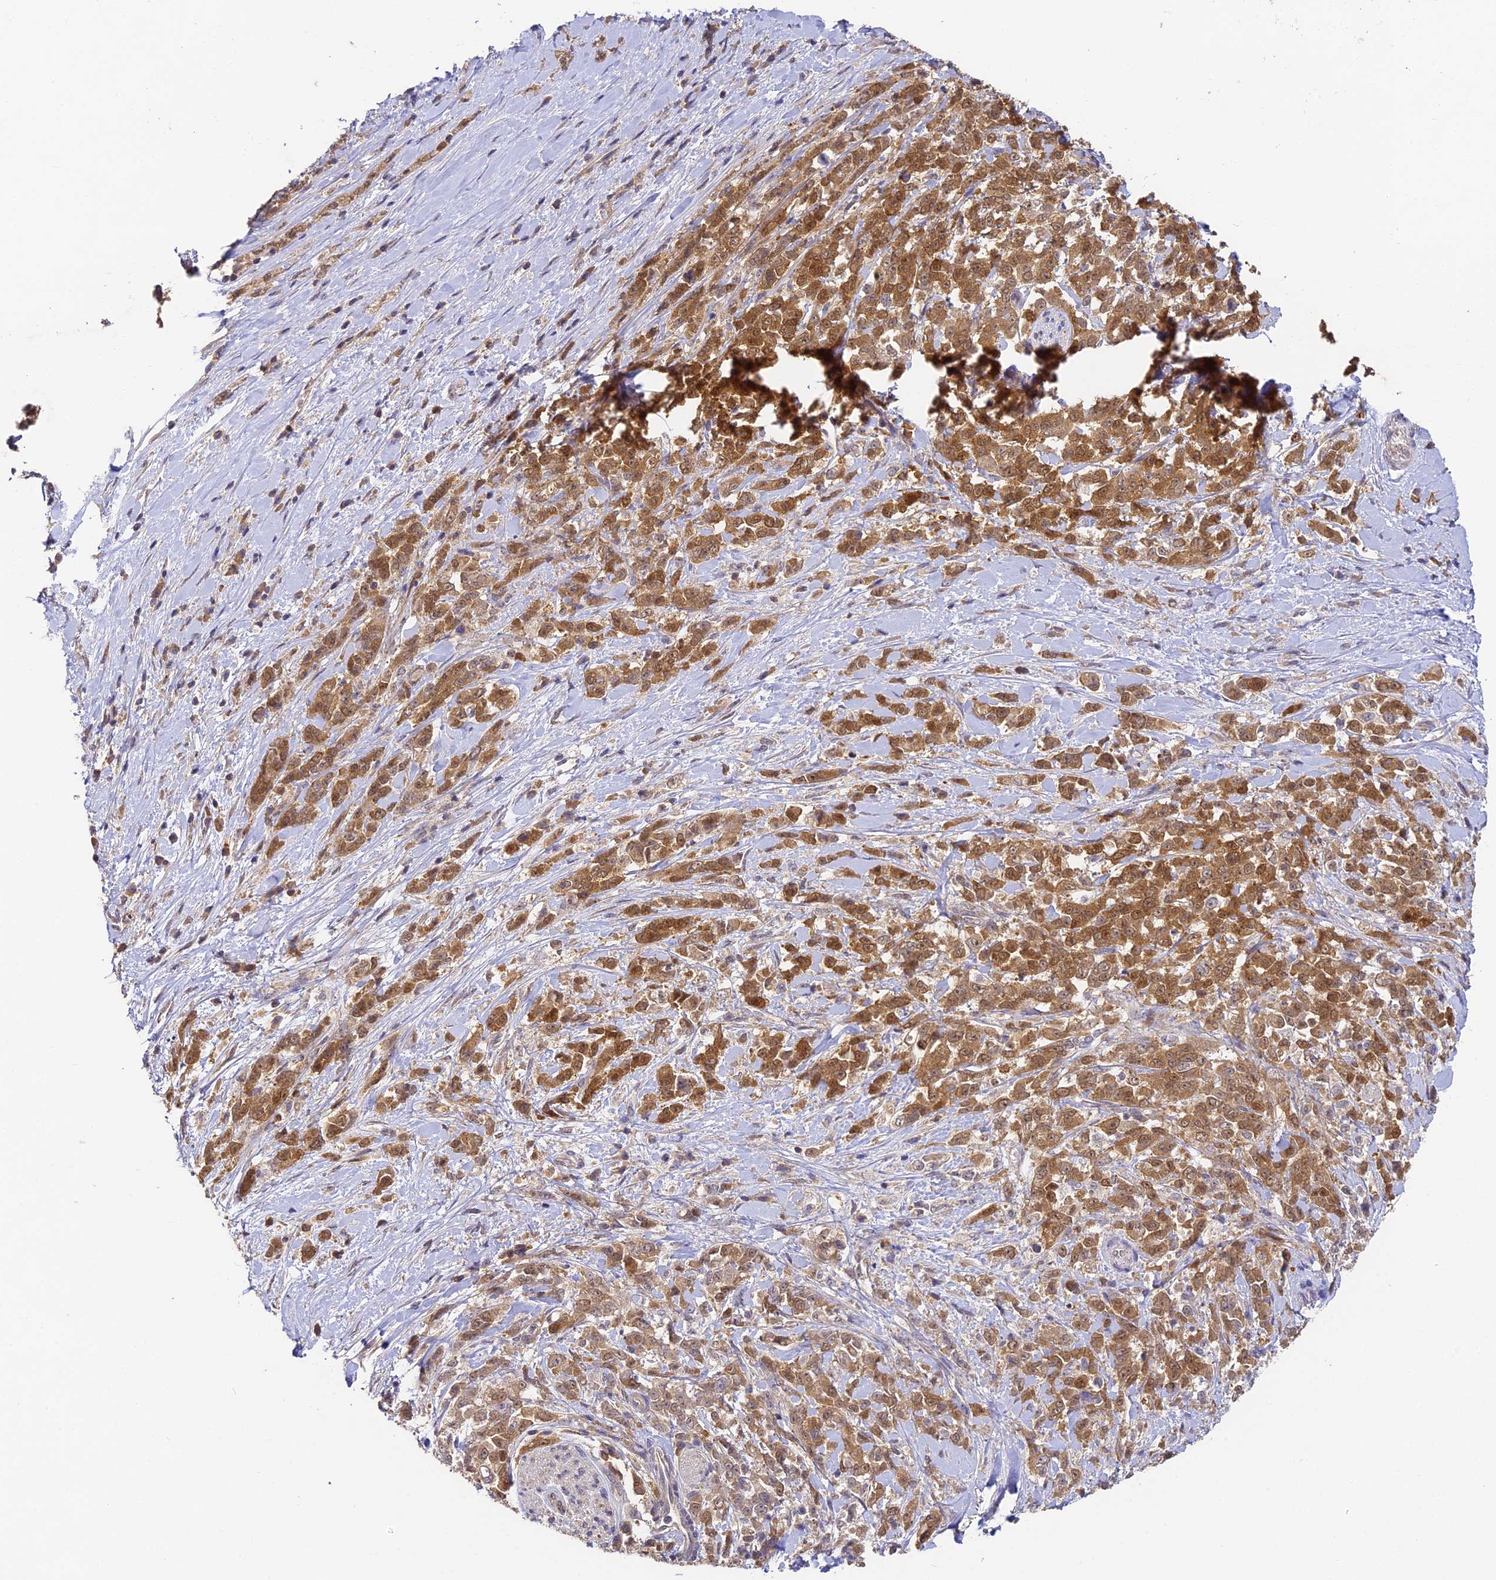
{"staining": {"intensity": "moderate", "quantity": ">75%", "location": "cytoplasmic/membranous"}, "tissue": "pancreatic cancer", "cell_type": "Tumor cells", "image_type": "cancer", "snomed": [{"axis": "morphology", "description": "Normal tissue, NOS"}, {"axis": "morphology", "description": "Adenocarcinoma, NOS"}, {"axis": "topography", "description": "Pancreas"}], "caption": "DAB immunohistochemical staining of pancreatic cancer demonstrates moderate cytoplasmic/membranous protein positivity in approximately >75% of tumor cells. (DAB IHC with brightfield microscopy, high magnification).", "gene": "YAE1", "patient": {"sex": "female", "age": 64}}